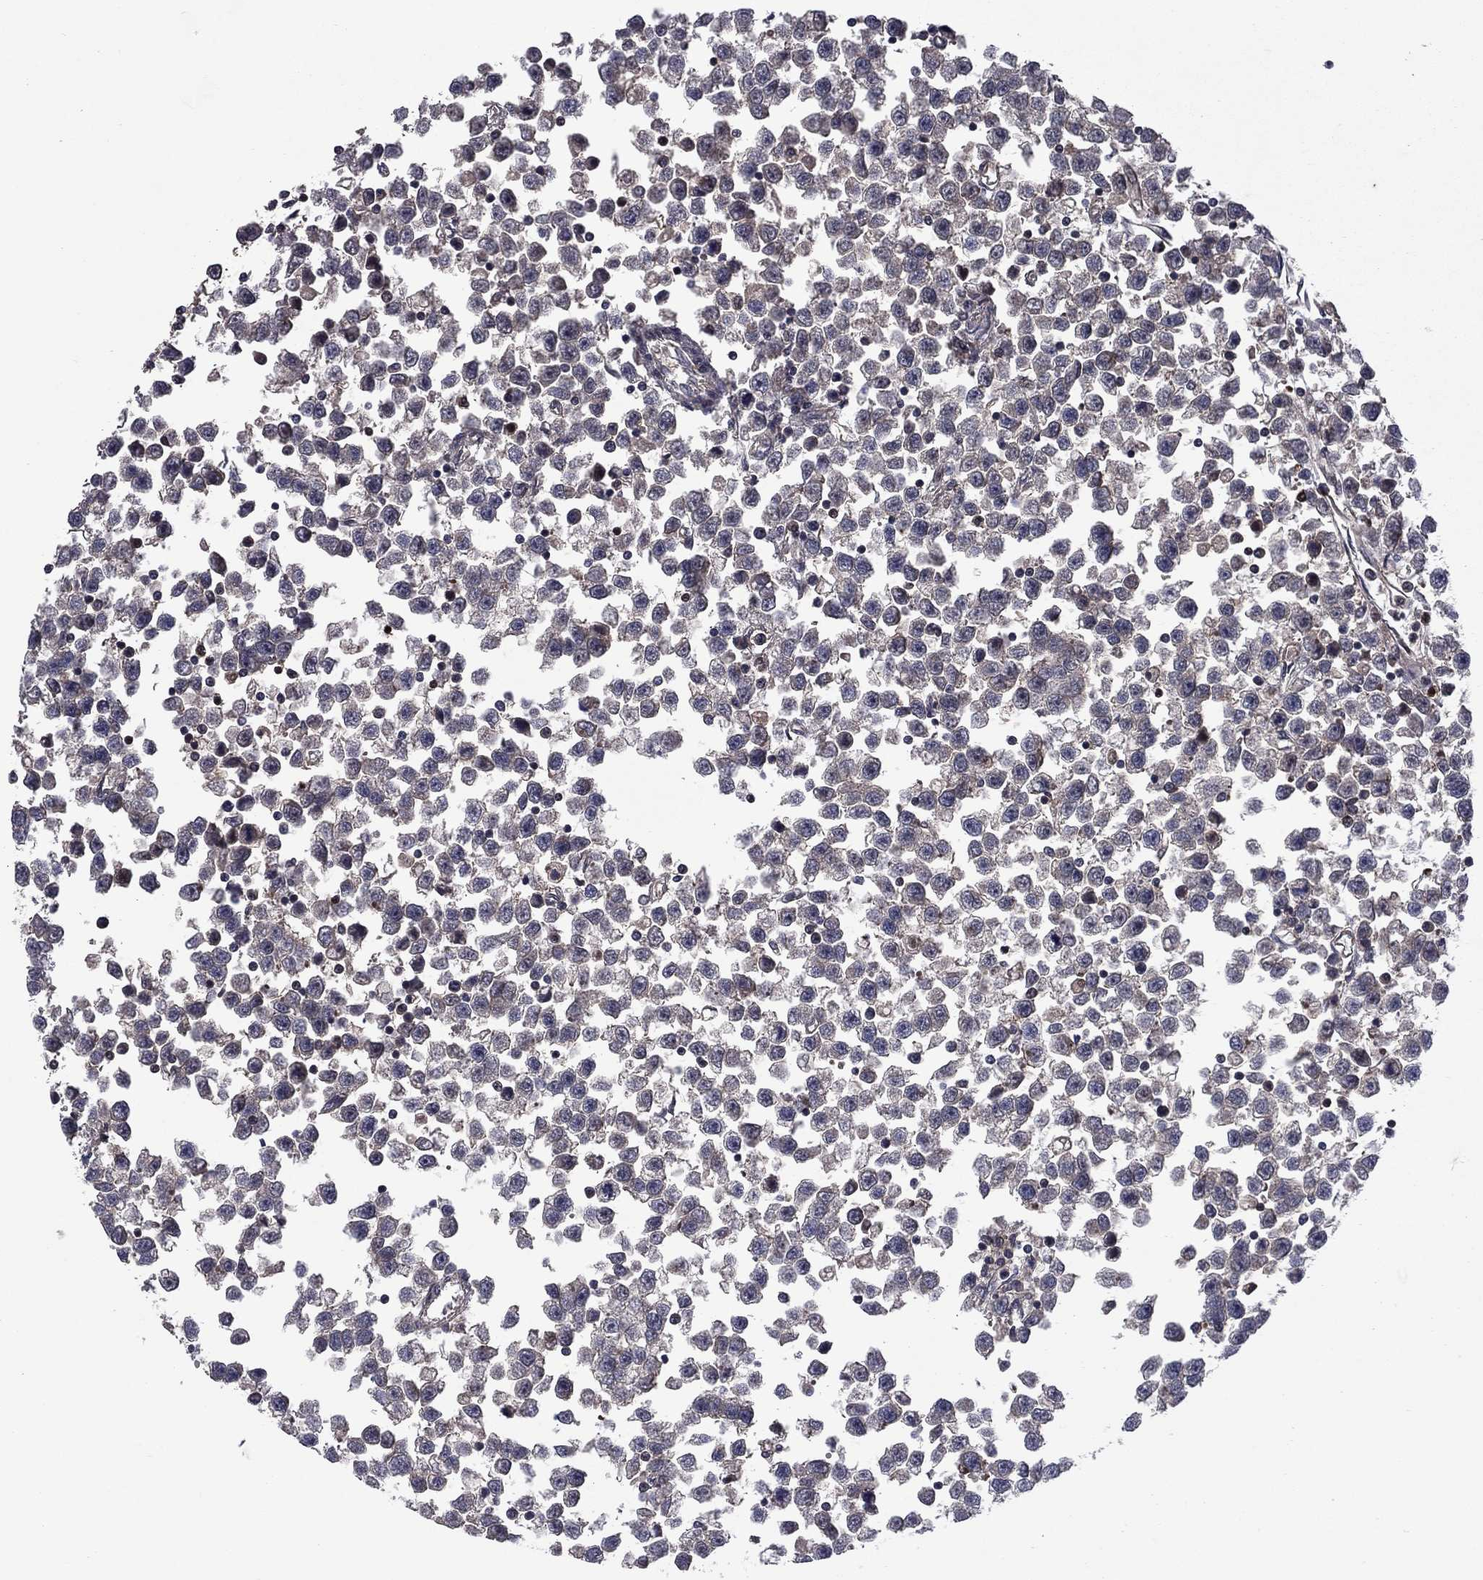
{"staining": {"intensity": "negative", "quantity": "none", "location": "none"}, "tissue": "testis cancer", "cell_type": "Tumor cells", "image_type": "cancer", "snomed": [{"axis": "morphology", "description": "Seminoma, NOS"}, {"axis": "topography", "description": "Testis"}], "caption": "Immunohistochemistry of testis seminoma displays no positivity in tumor cells.", "gene": "HDAC4", "patient": {"sex": "male", "age": 34}}